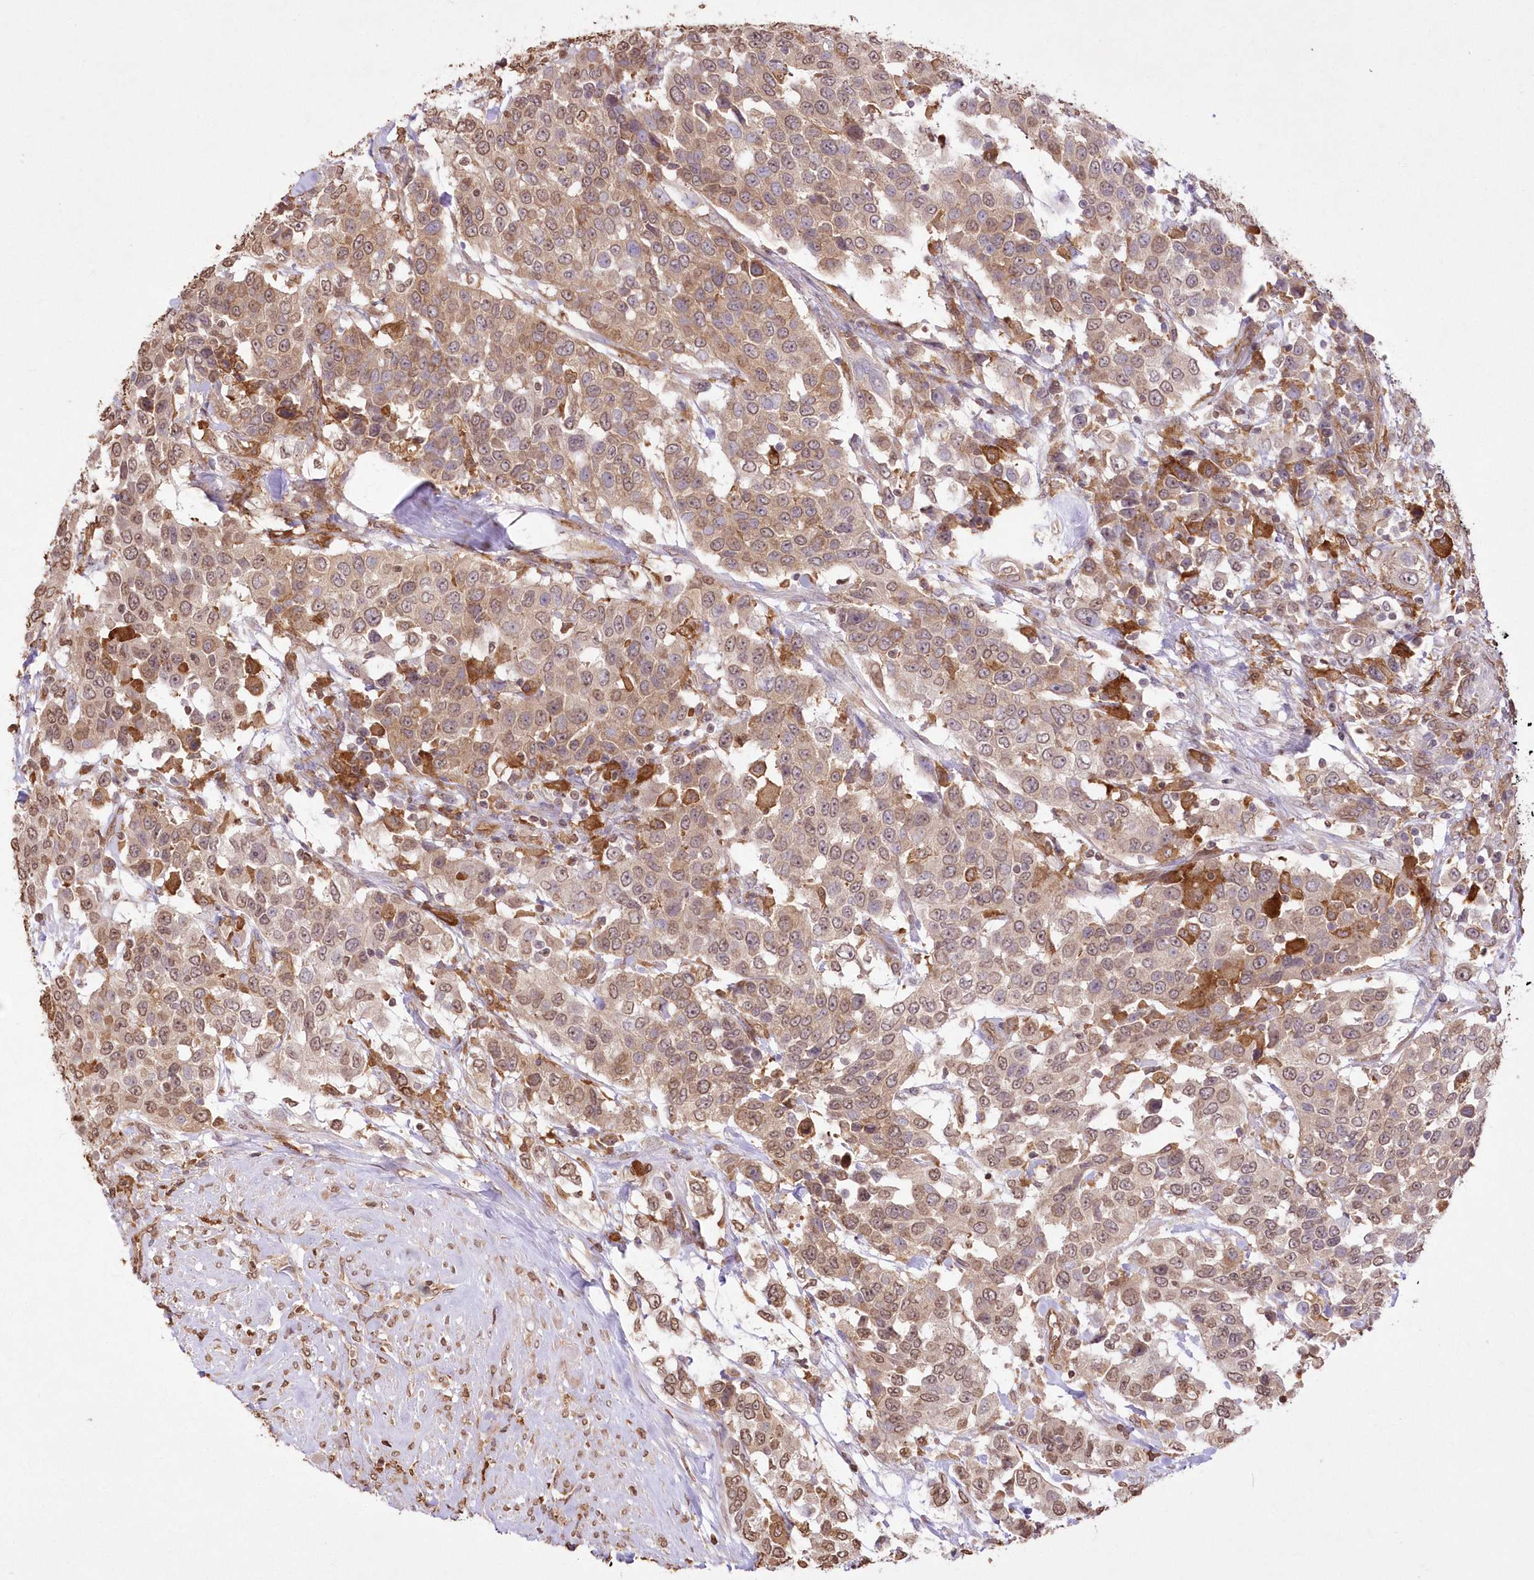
{"staining": {"intensity": "moderate", "quantity": ">75%", "location": "cytoplasmic/membranous,nuclear"}, "tissue": "urothelial cancer", "cell_type": "Tumor cells", "image_type": "cancer", "snomed": [{"axis": "morphology", "description": "Urothelial carcinoma, High grade"}, {"axis": "topography", "description": "Urinary bladder"}], "caption": "Urothelial cancer stained with DAB (3,3'-diaminobenzidine) immunohistochemistry (IHC) shows medium levels of moderate cytoplasmic/membranous and nuclear positivity in about >75% of tumor cells. Nuclei are stained in blue.", "gene": "FCHO2", "patient": {"sex": "female", "age": 80}}